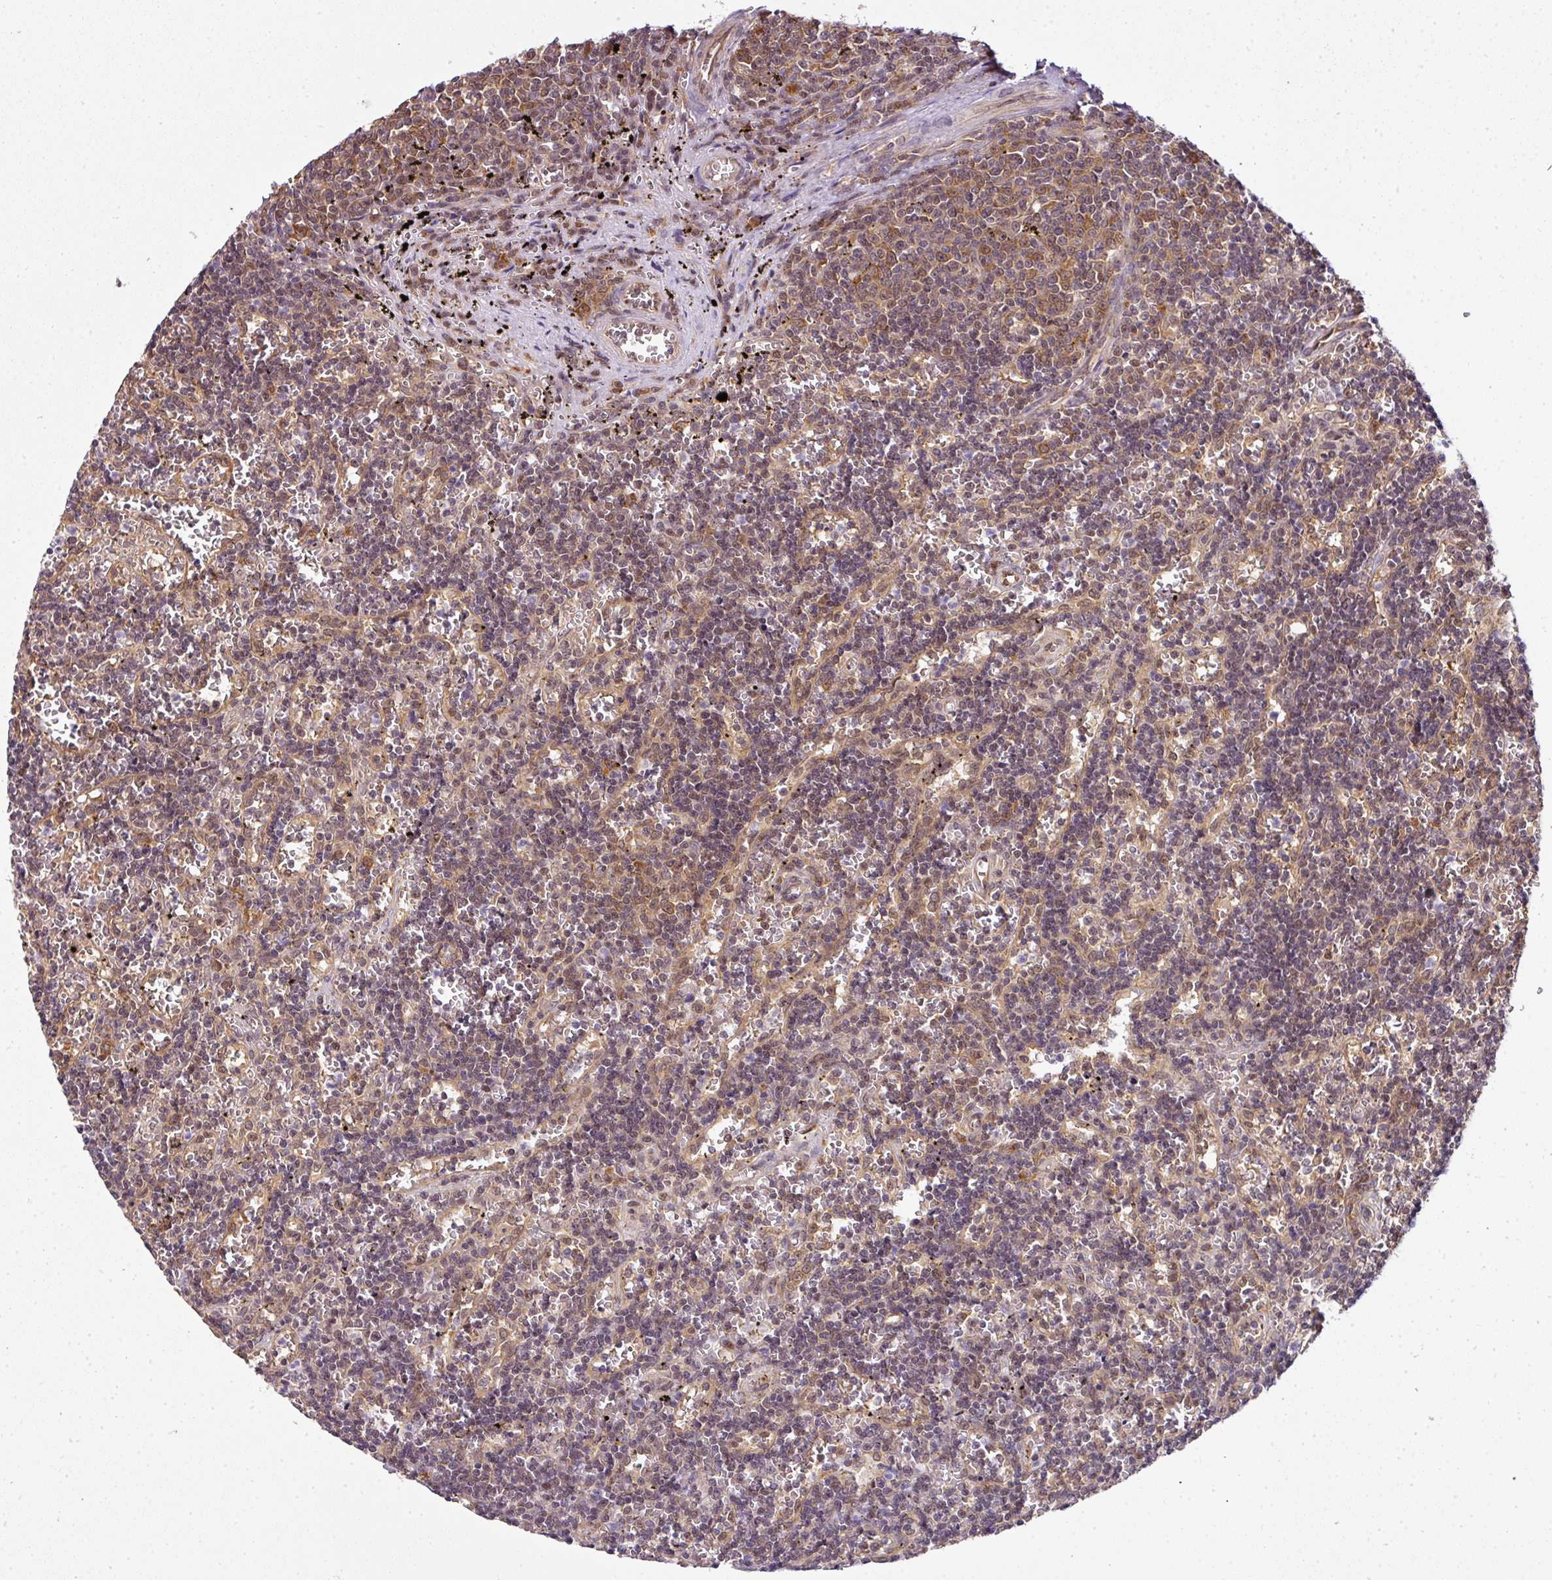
{"staining": {"intensity": "moderate", "quantity": "25%-75%", "location": "cytoplasmic/membranous,nuclear"}, "tissue": "lymphoma", "cell_type": "Tumor cells", "image_type": "cancer", "snomed": [{"axis": "morphology", "description": "Malignant lymphoma, non-Hodgkin's type, Low grade"}, {"axis": "topography", "description": "Spleen"}], "caption": "Protein analysis of lymphoma tissue shows moderate cytoplasmic/membranous and nuclear expression in about 25%-75% of tumor cells.", "gene": "RBM4B", "patient": {"sex": "male", "age": 60}}